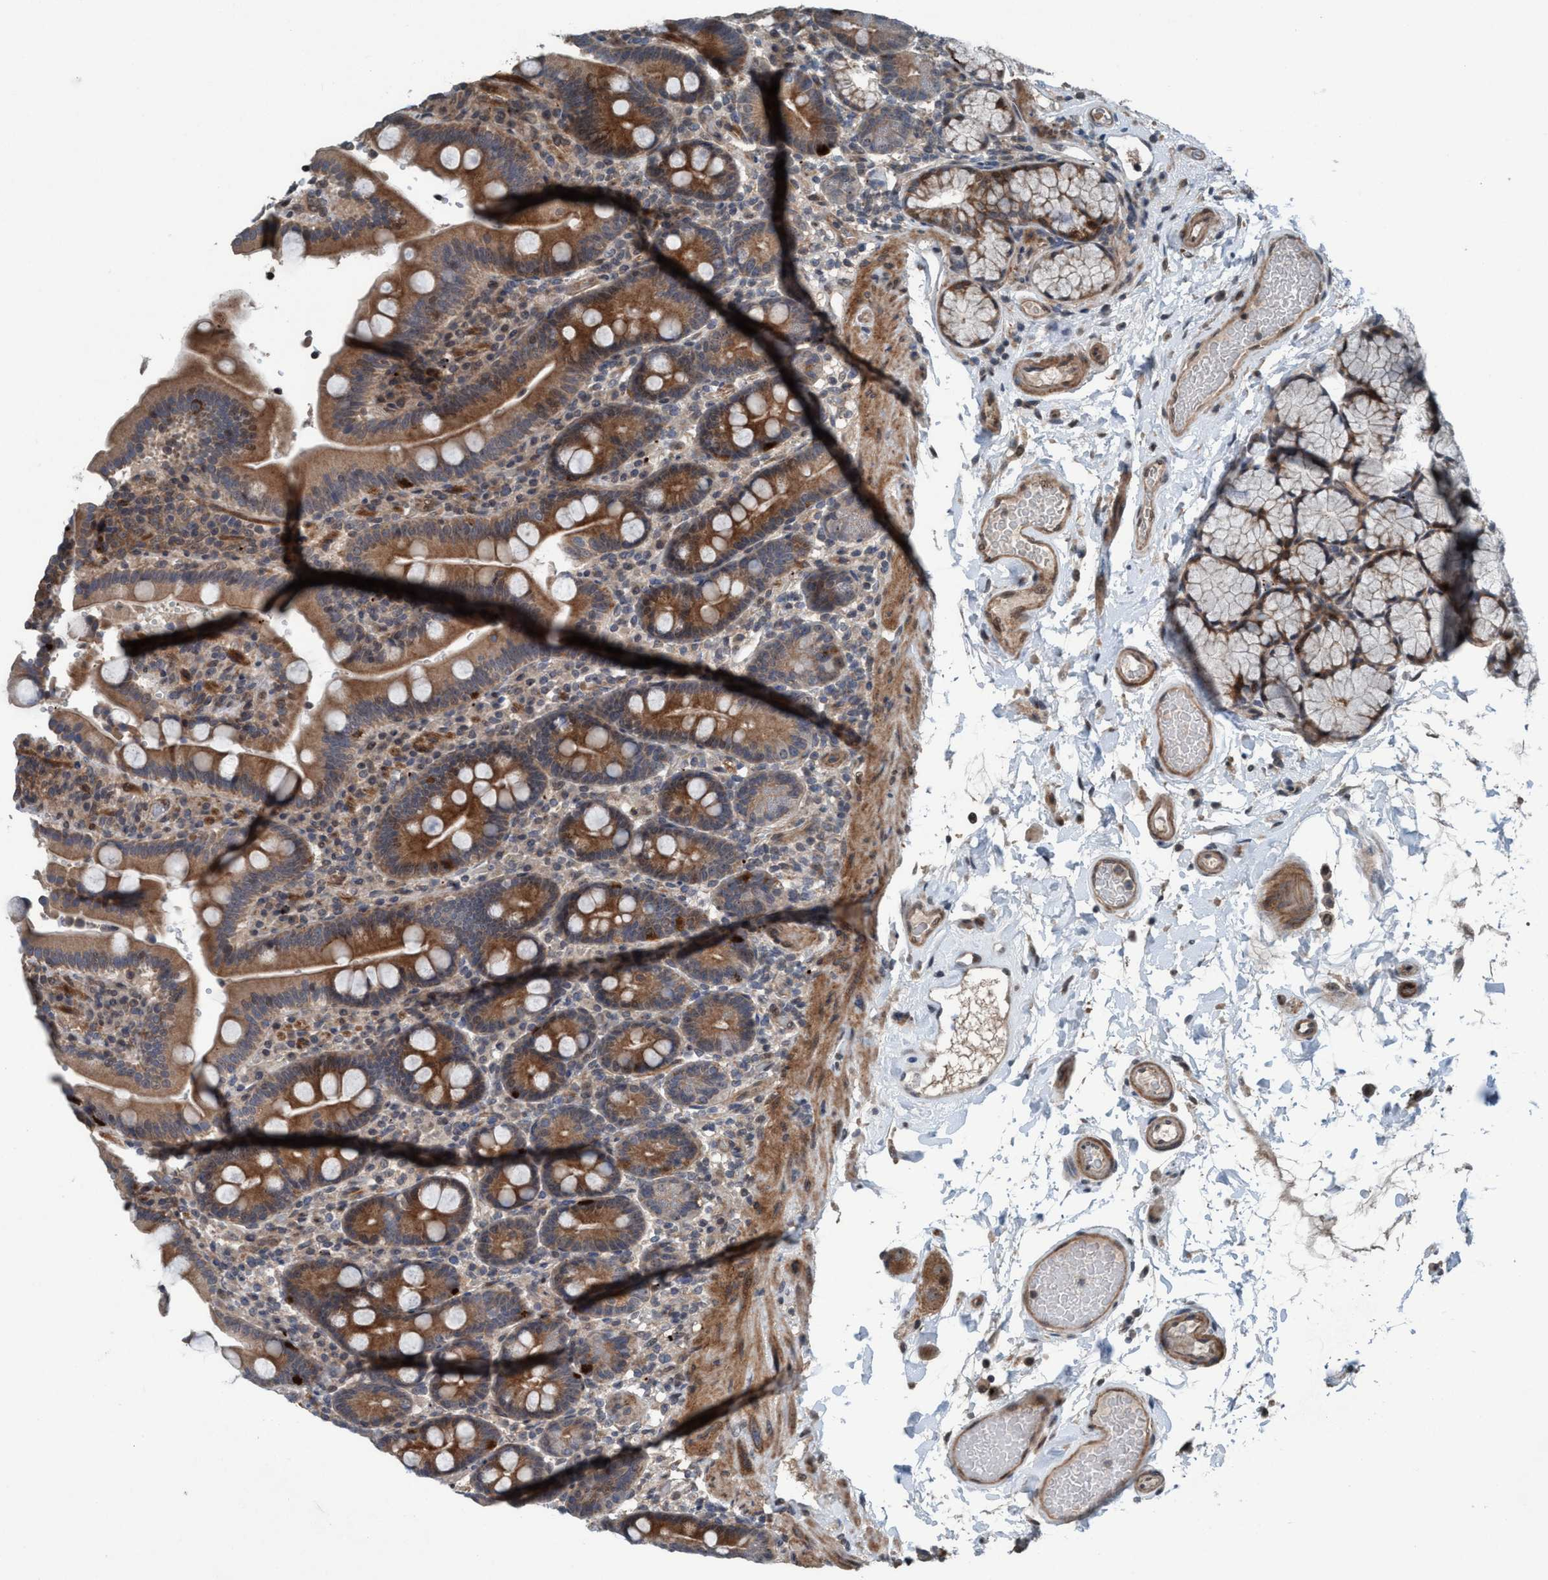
{"staining": {"intensity": "moderate", "quantity": ">75%", "location": "cytoplasmic/membranous"}, "tissue": "duodenum", "cell_type": "Glandular cells", "image_type": "normal", "snomed": [{"axis": "morphology", "description": "Normal tissue, NOS"}, {"axis": "topography", "description": "Small intestine, NOS"}], "caption": "Moderate cytoplasmic/membranous positivity for a protein is identified in about >75% of glandular cells of benign duodenum using immunohistochemistry.", "gene": "NISCH", "patient": {"sex": "female", "age": 71}}